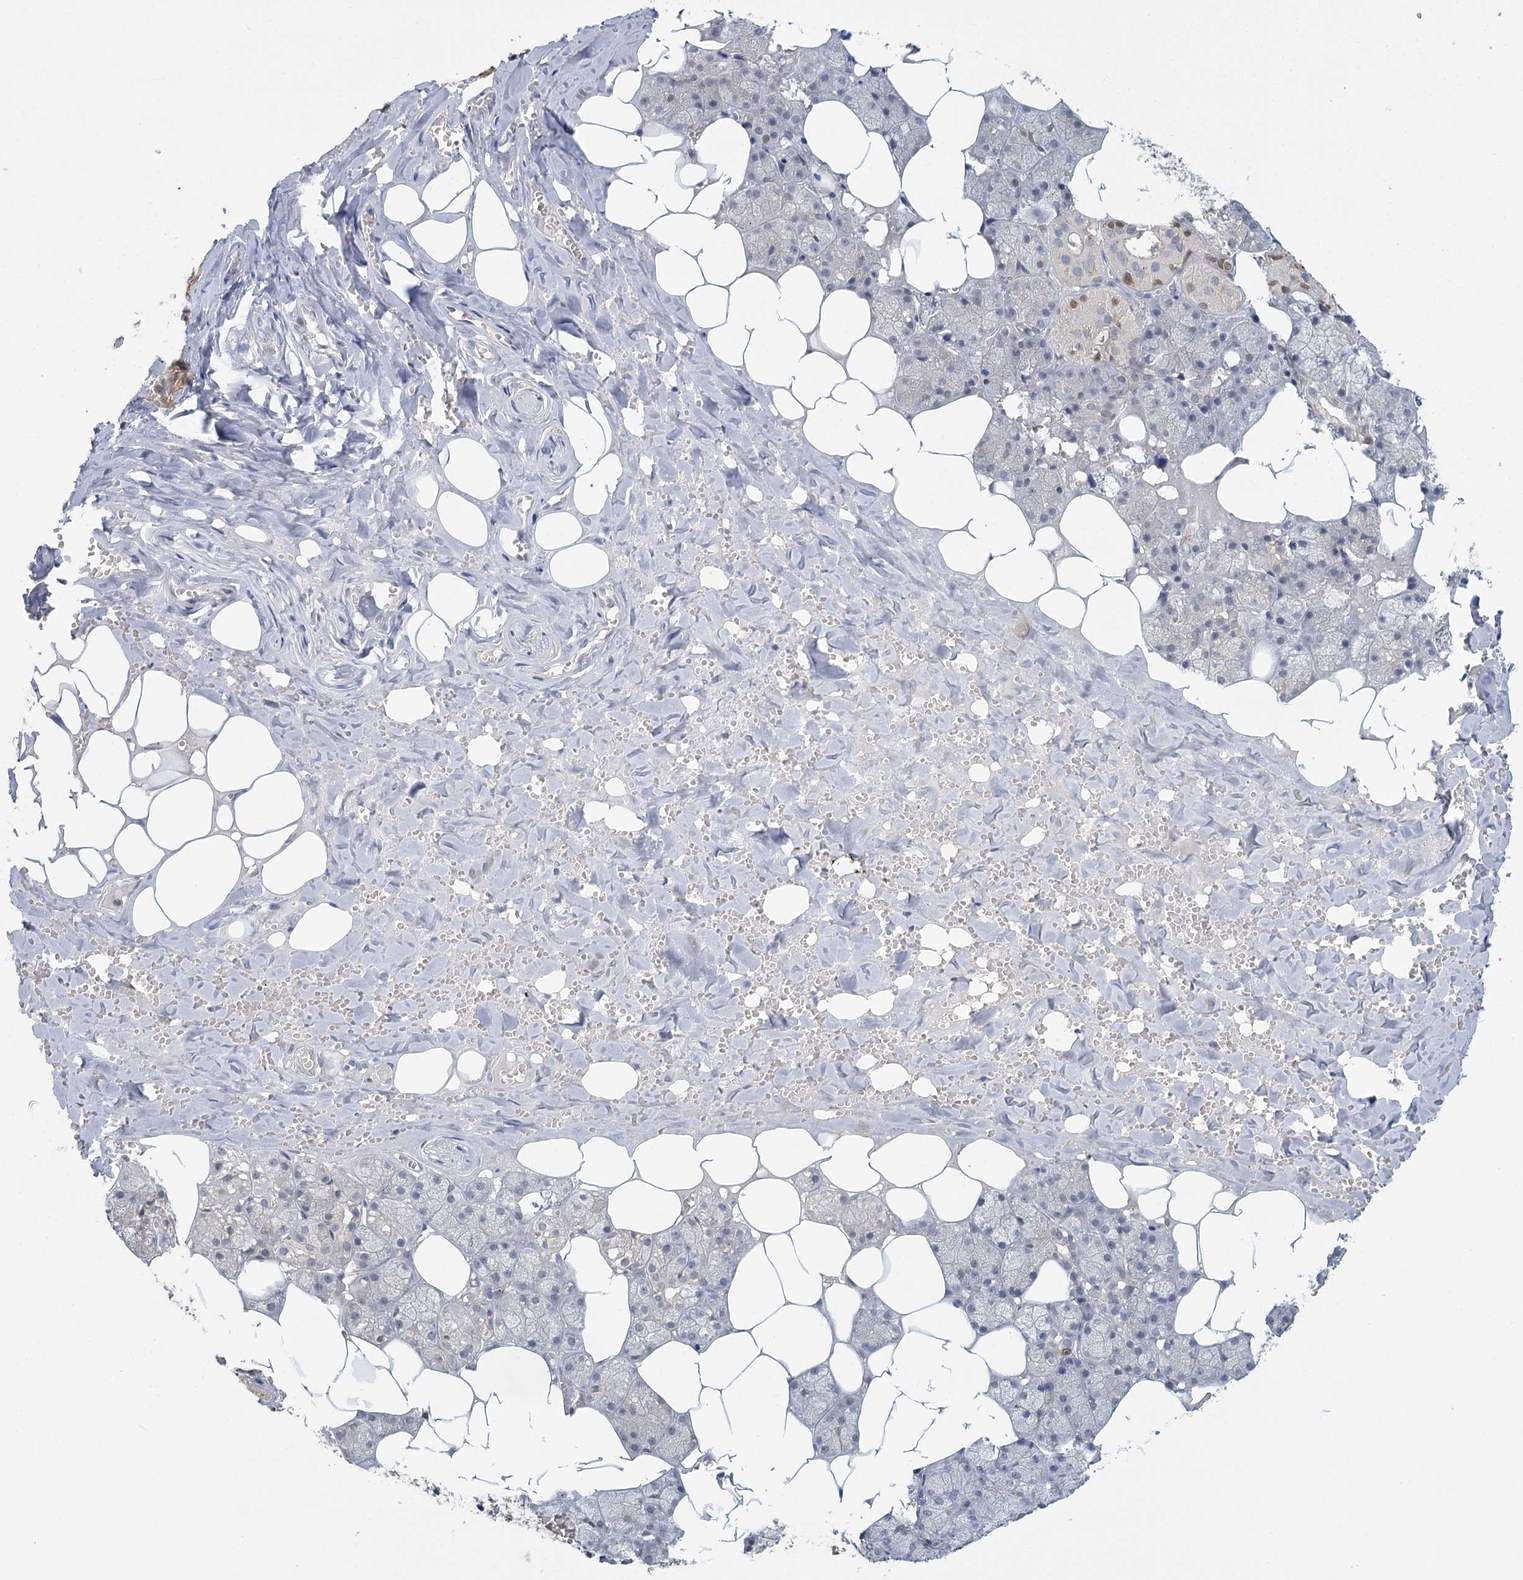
{"staining": {"intensity": "moderate", "quantity": "<25%", "location": "nuclear"}, "tissue": "salivary gland", "cell_type": "Glandular cells", "image_type": "normal", "snomed": [{"axis": "morphology", "description": "Normal tissue, NOS"}, {"axis": "topography", "description": "Salivary gland"}], "caption": "Protein analysis of benign salivary gland displays moderate nuclear staining in about <25% of glandular cells.", "gene": "MYO7B", "patient": {"sex": "male", "age": 62}}